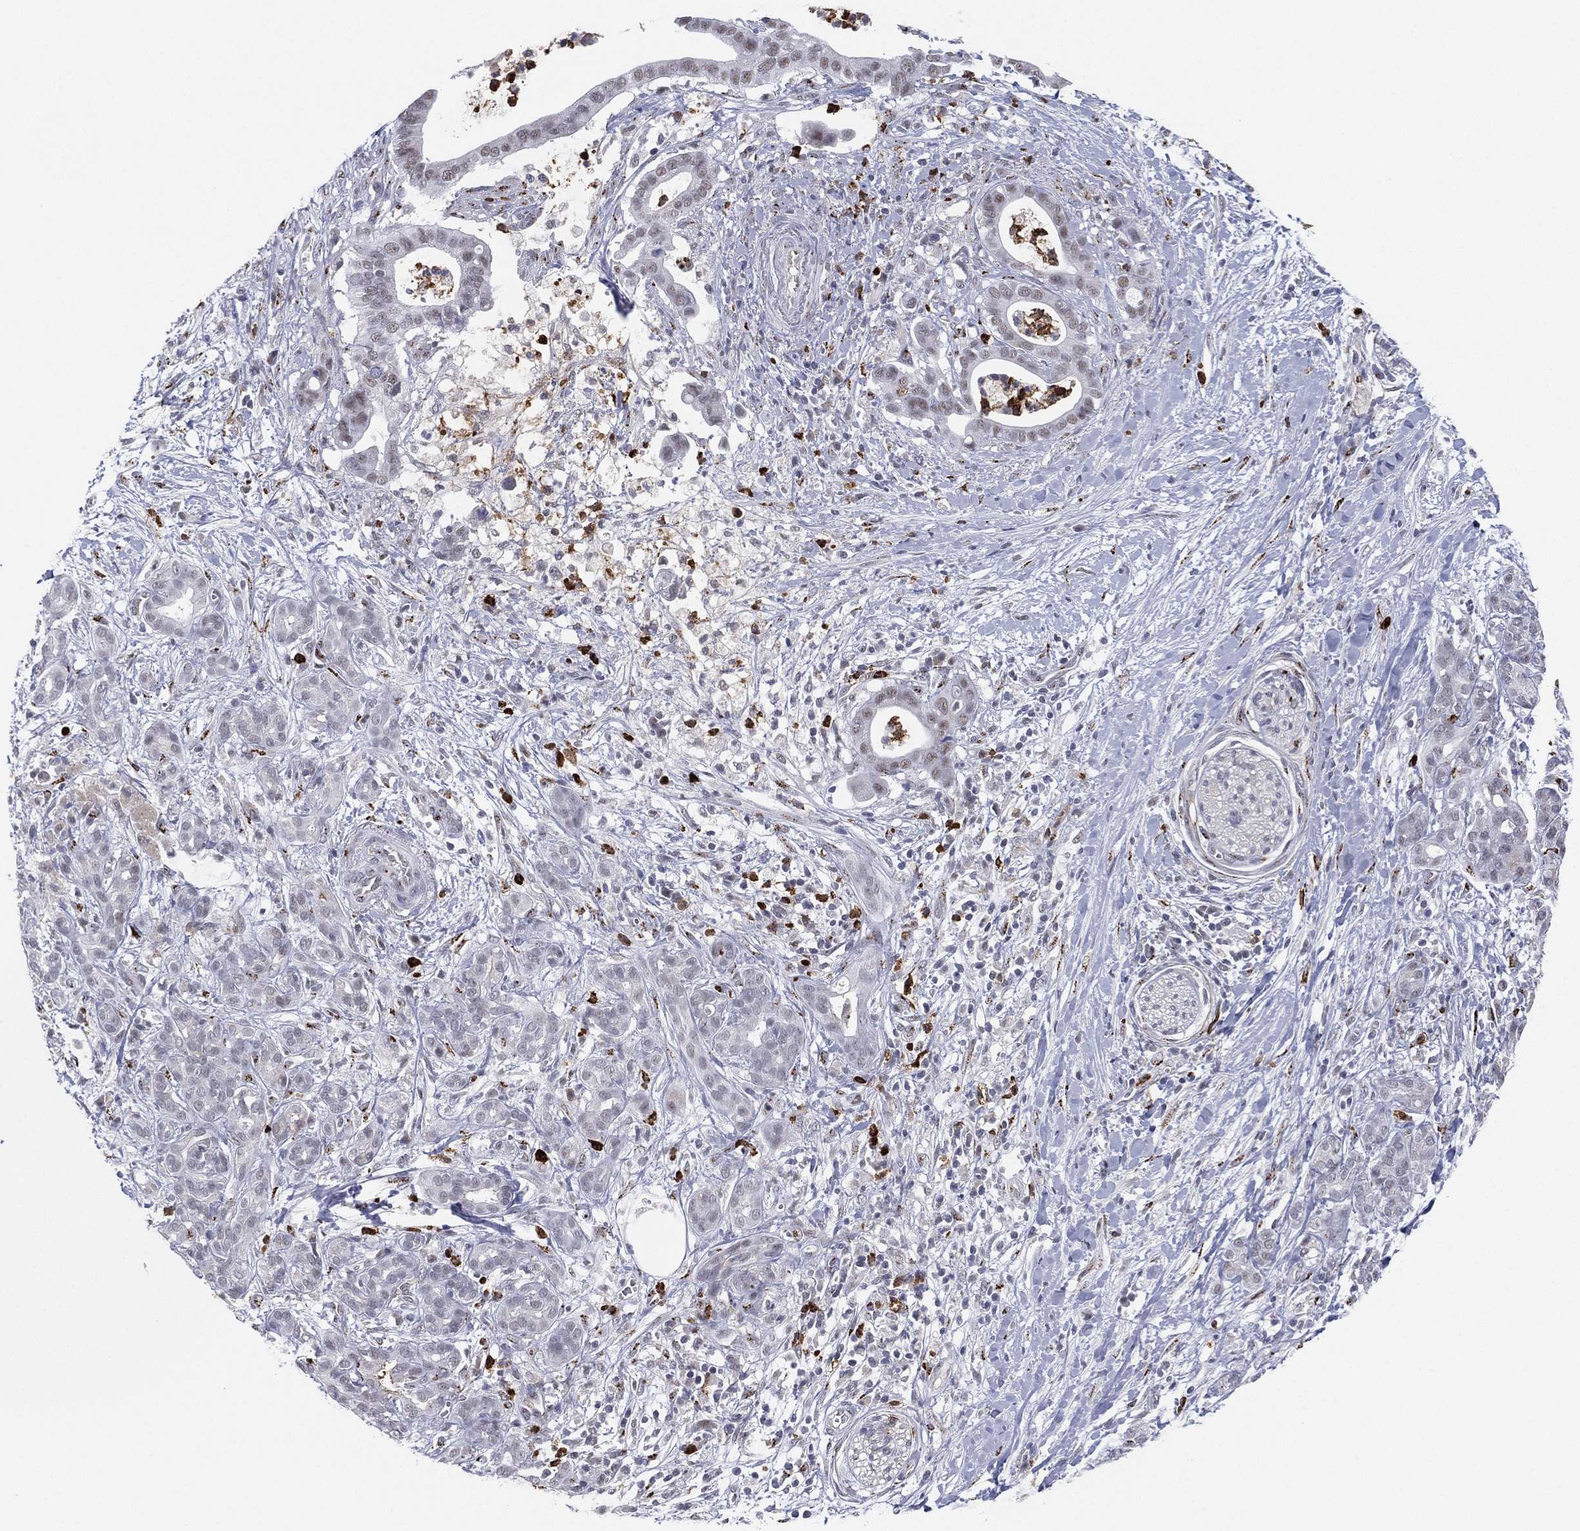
{"staining": {"intensity": "negative", "quantity": "none", "location": "none"}, "tissue": "pancreatic cancer", "cell_type": "Tumor cells", "image_type": "cancer", "snomed": [{"axis": "morphology", "description": "Adenocarcinoma, NOS"}, {"axis": "topography", "description": "Pancreas"}], "caption": "Immunohistochemical staining of human pancreatic cancer reveals no significant positivity in tumor cells. The staining was performed using DAB to visualize the protein expression in brown, while the nuclei were stained in blue with hematoxylin (Magnification: 20x).", "gene": "CD177", "patient": {"sex": "male", "age": 61}}